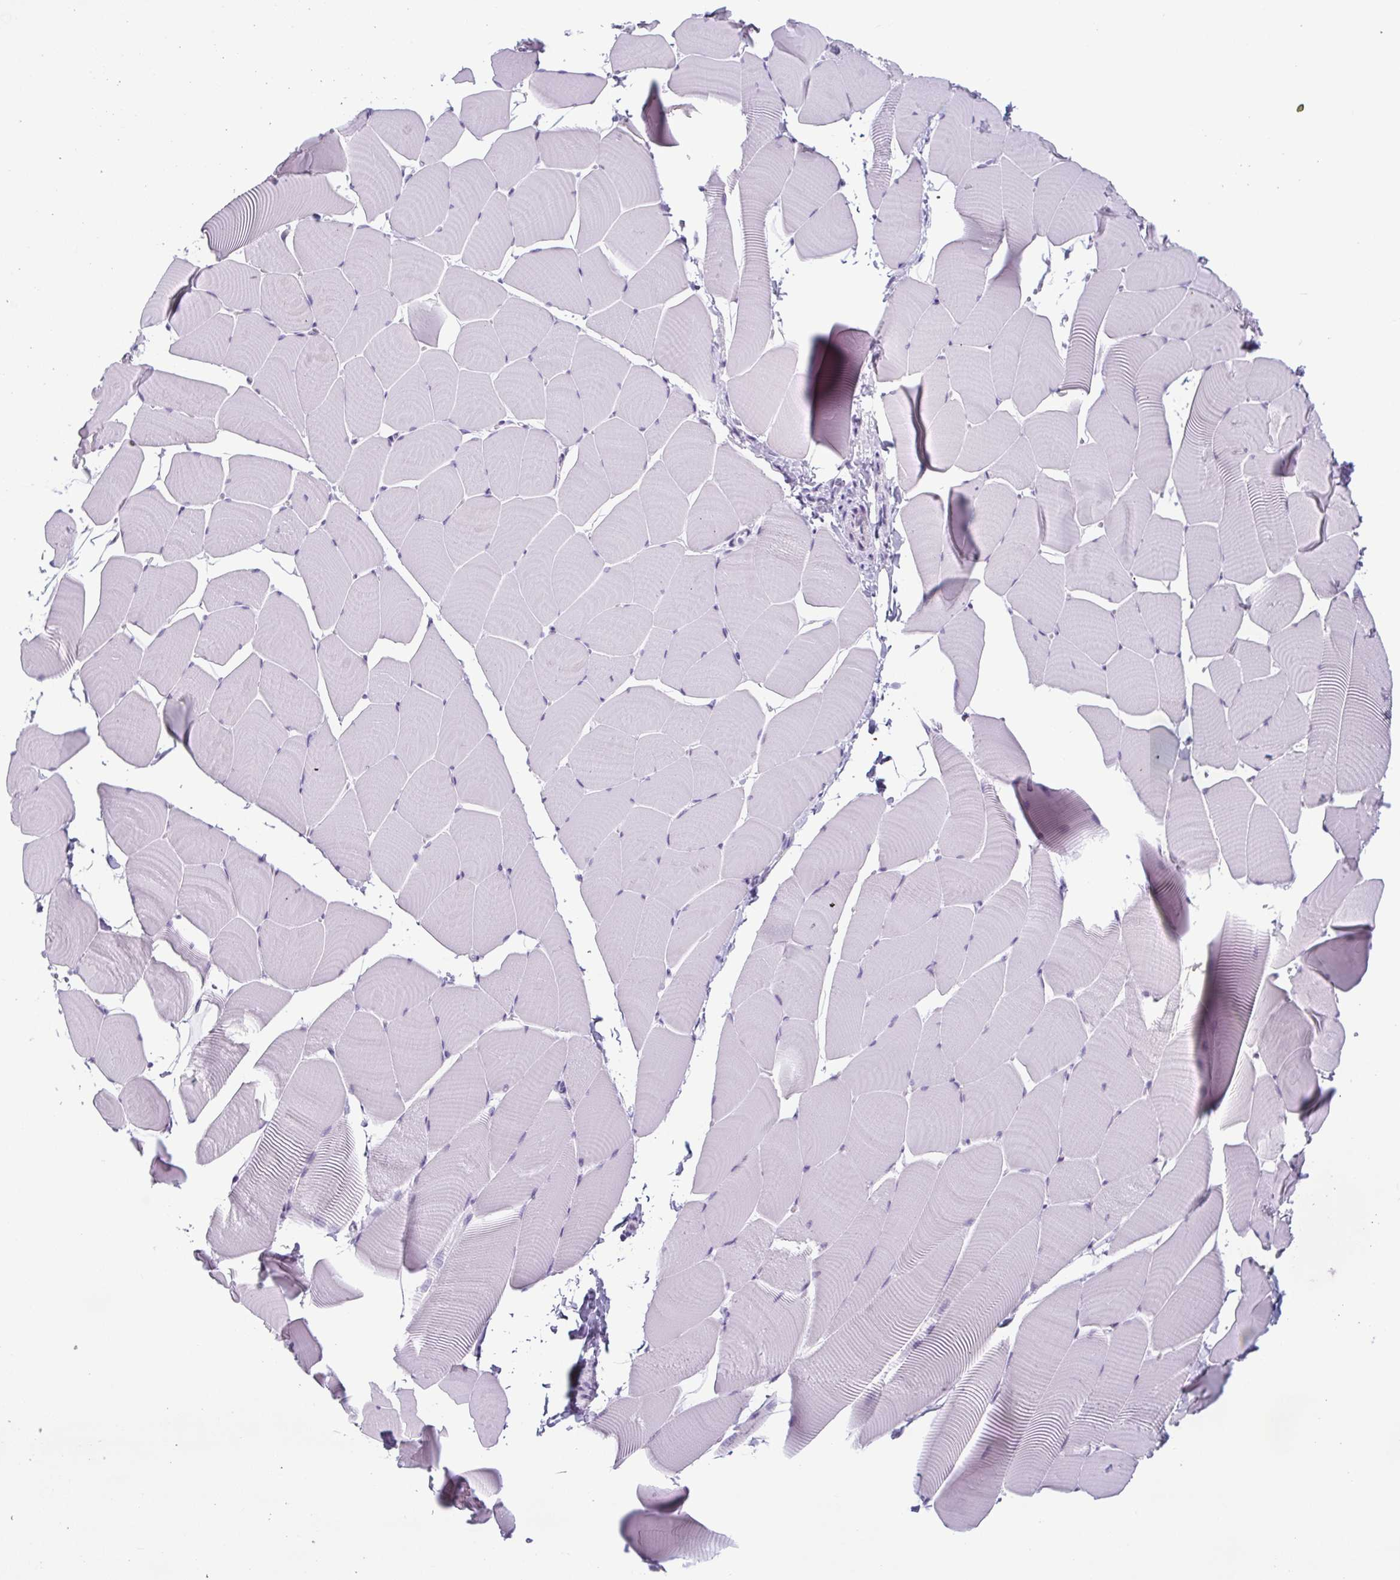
{"staining": {"intensity": "negative", "quantity": "none", "location": "none"}, "tissue": "skeletal muscle", "cell_type": "Myocytes", "image_type": "normal", "snomed": [{"axis": "morphology", "description": "Normal tissue, NOS"}, {"axis": "topography", "description": "Skeletal muscle"}], "caption": "An image of skeletal muscle stained for a protein exhibits no brown staining in myocytes.", "gene": "KRT78", "patient": {"sex": "male", "age": 25}}